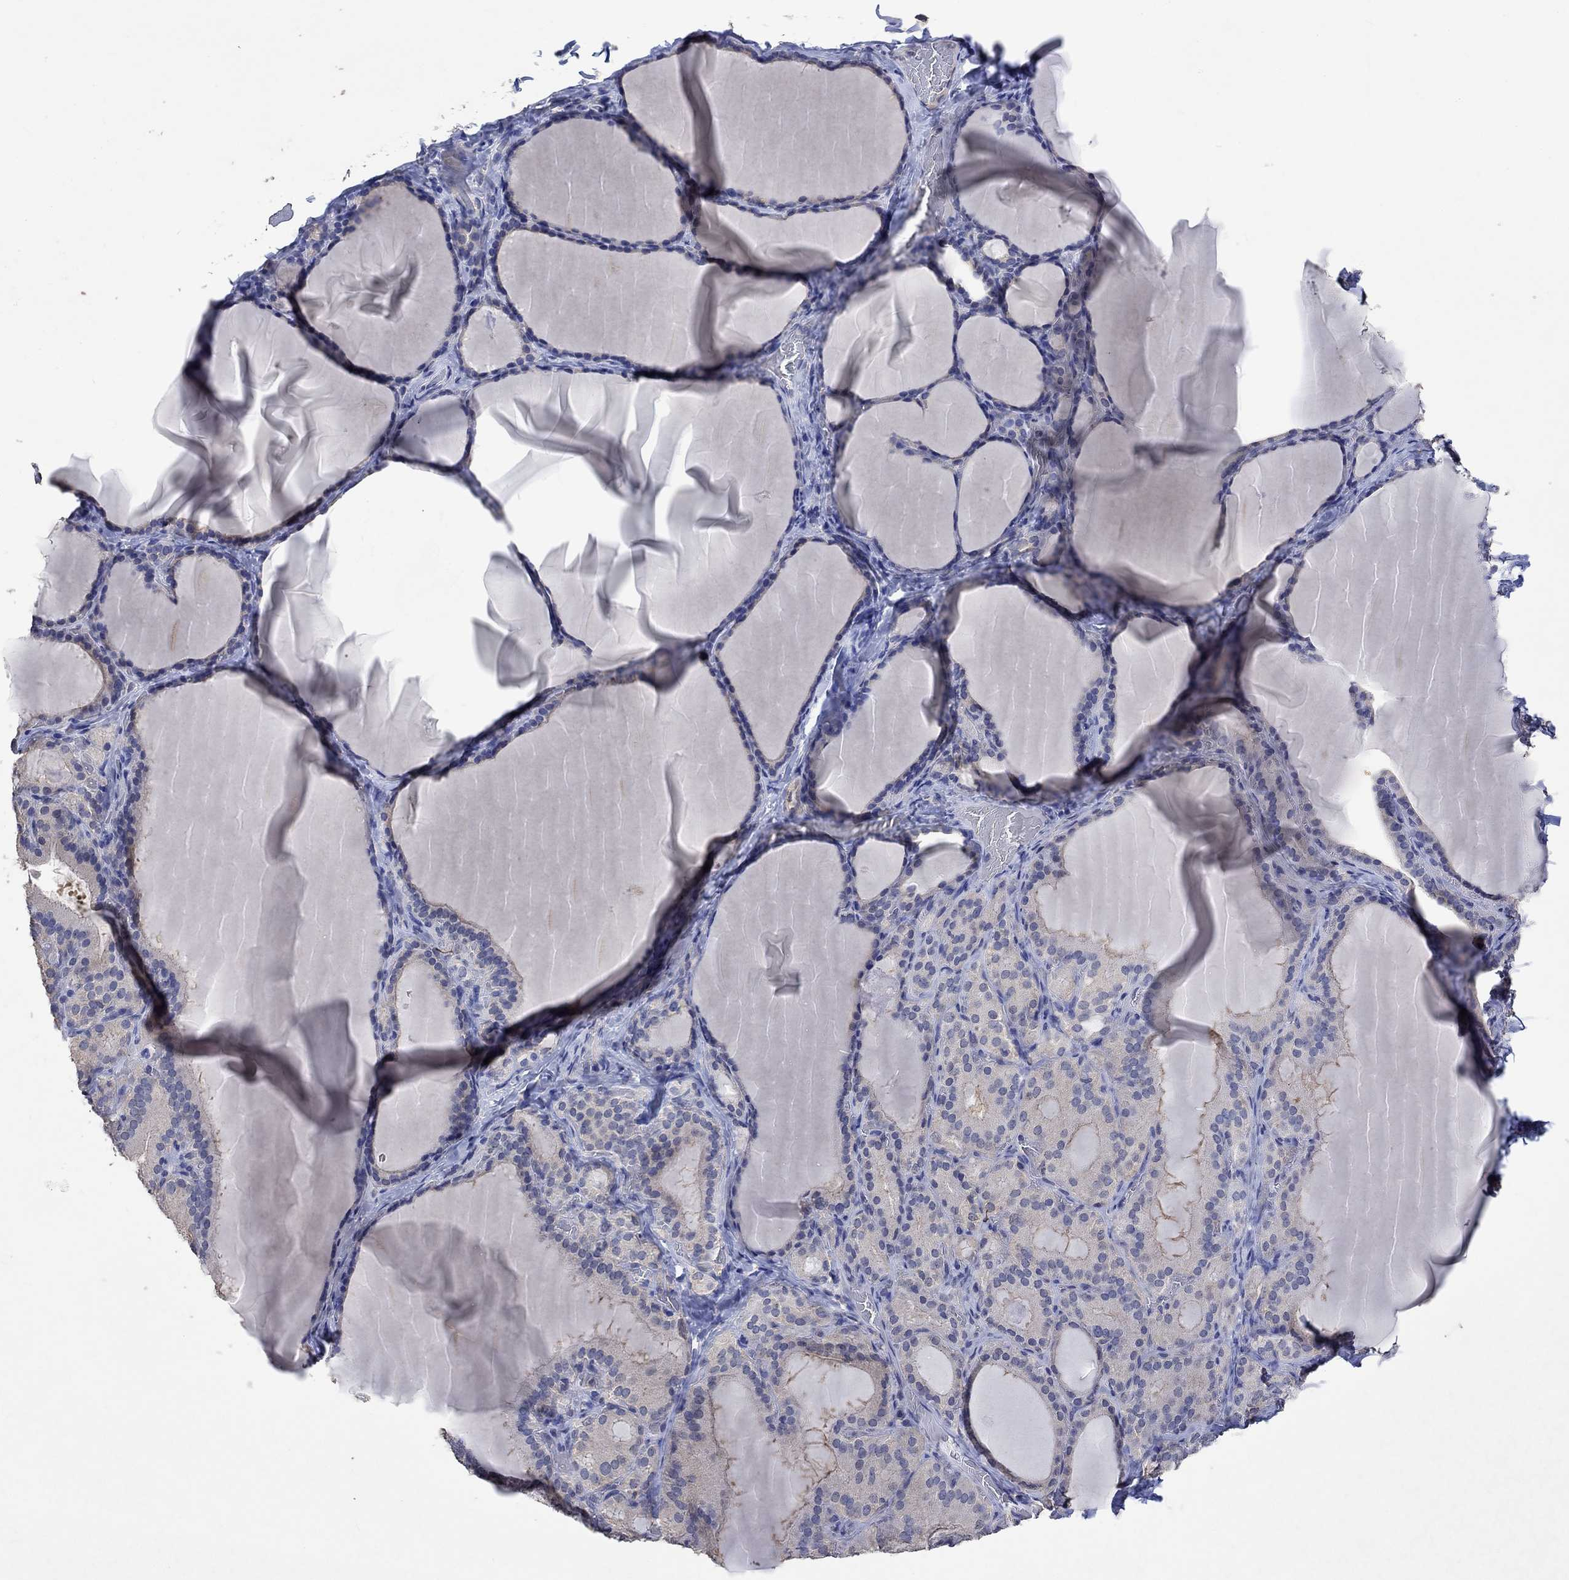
{"staining": {"intensity": "weak", "quantity": "<25%", "location": "cytoplasmic/membranous"}, "tissue": "thyroid gland", "cell_type": "Glandular cells", "image_type": "normal", "snomed": [{"axis": "morphology", "description": "Normal tissue, NOS"}, {"axis": "morphology", "description": "Hyperplasia, NOS"}, {"axis": "topography", "description": "Thyroid gland"}], "caption": "Histopathology image shows no significant protein positivity in glandular cells of benign thyroid gland. (DAB immunohistochemistry, high magnification).", "gene": "PTPN20", "patient": {"sex": "female", "age": 27}}